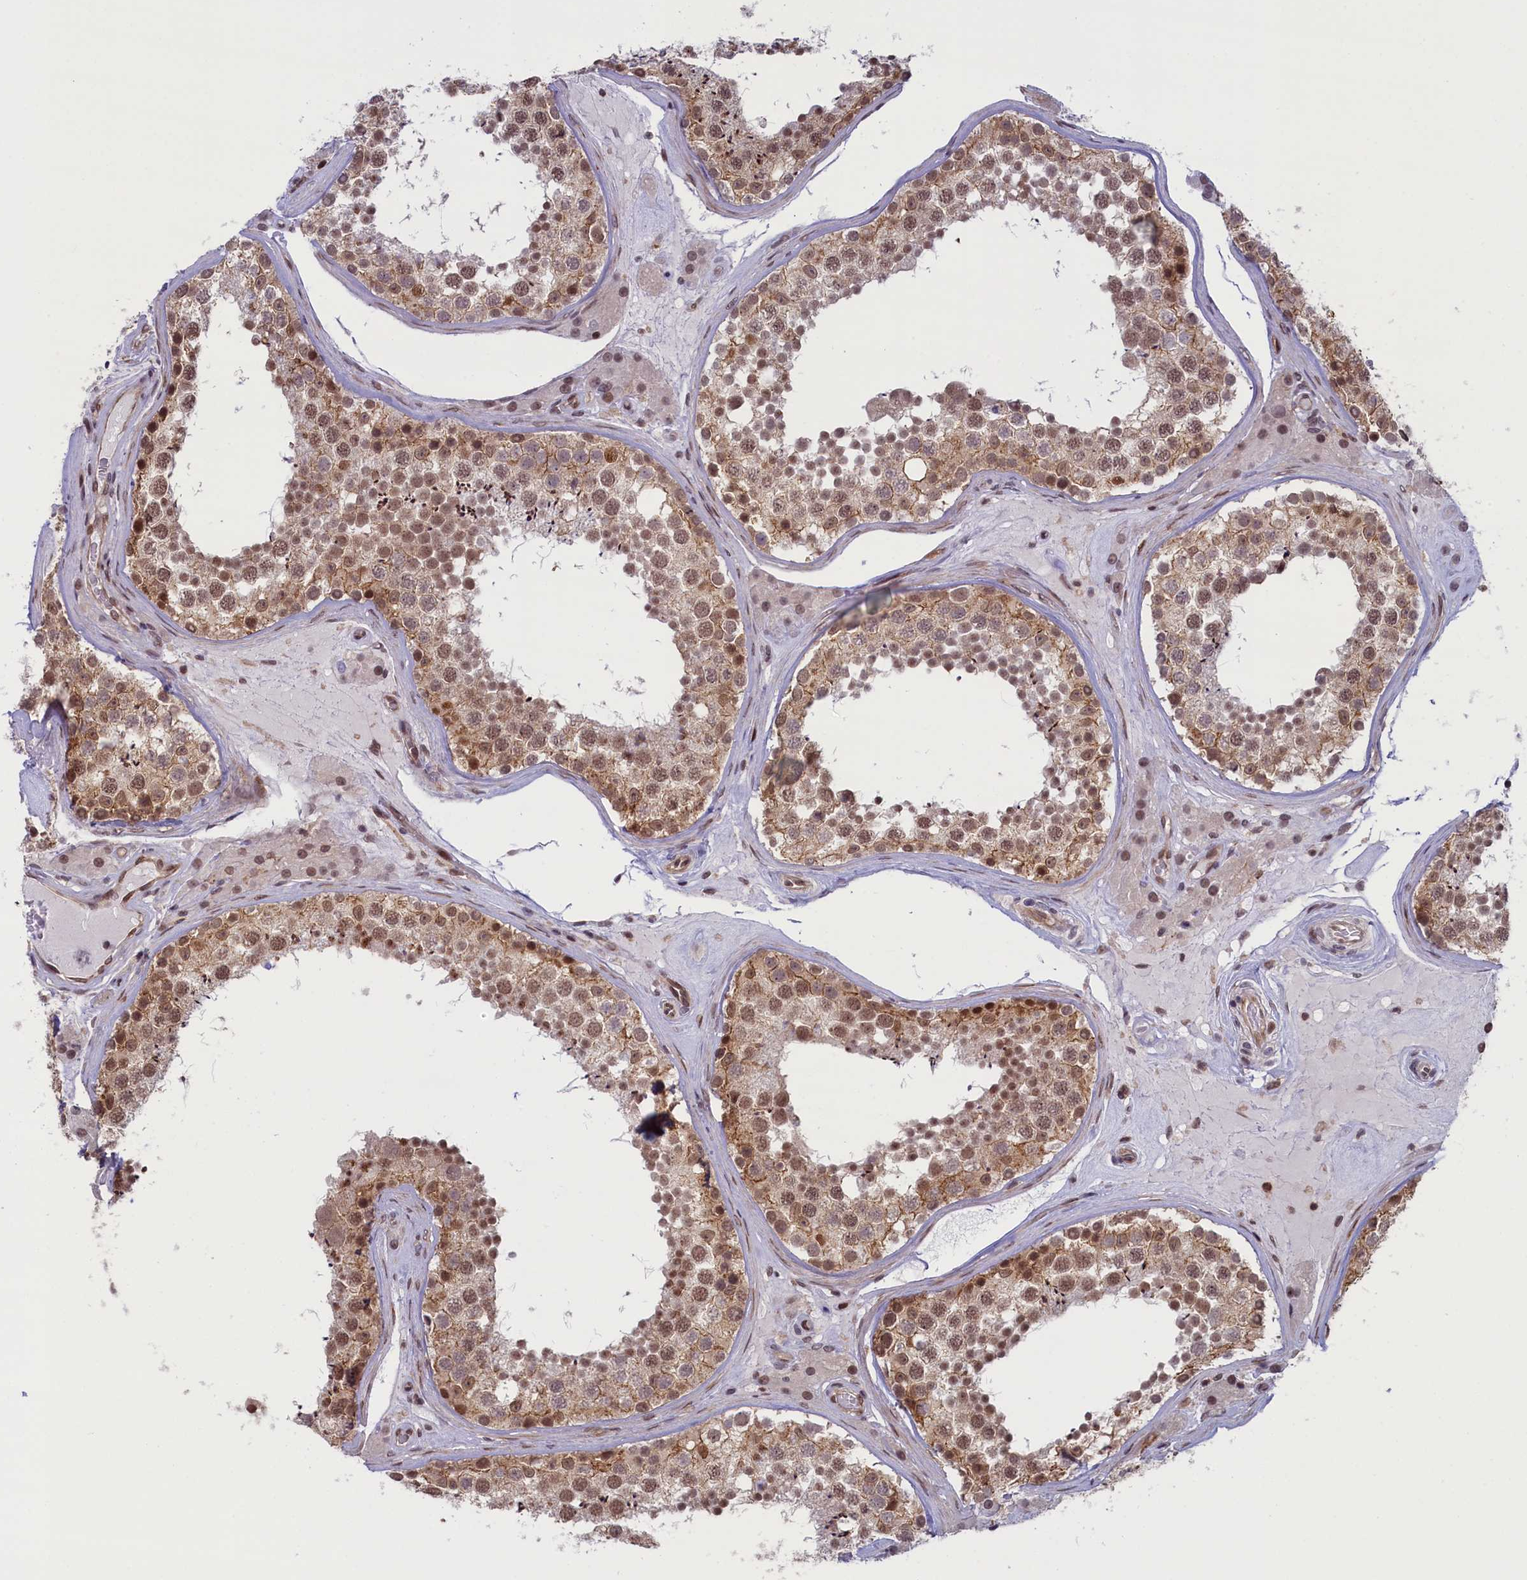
{"staining": {"intensity": "moderate", "quantity": ">75%", "location": "nuclear"}, "tissue": "testis", "cell_type": "Cells in seminiferous ducts", "image_type": "normal", "snomed": [{"axis": "morphology", "description": "Normal tissue, NOS"}, {"axis": "topography", "description": "Testis"}], "caption": "Immunohistochemistry of unremarkable testis demonstrates medium levels of moderate nuclear expression in about >75% of cells in seminiferous ducts. (DAB (3,3'-diaminobenzidine) IHC with brightfield microscopy, high magnification).", "gene": "FCHO1", "patient": {"sex": "male", "age": 46}}